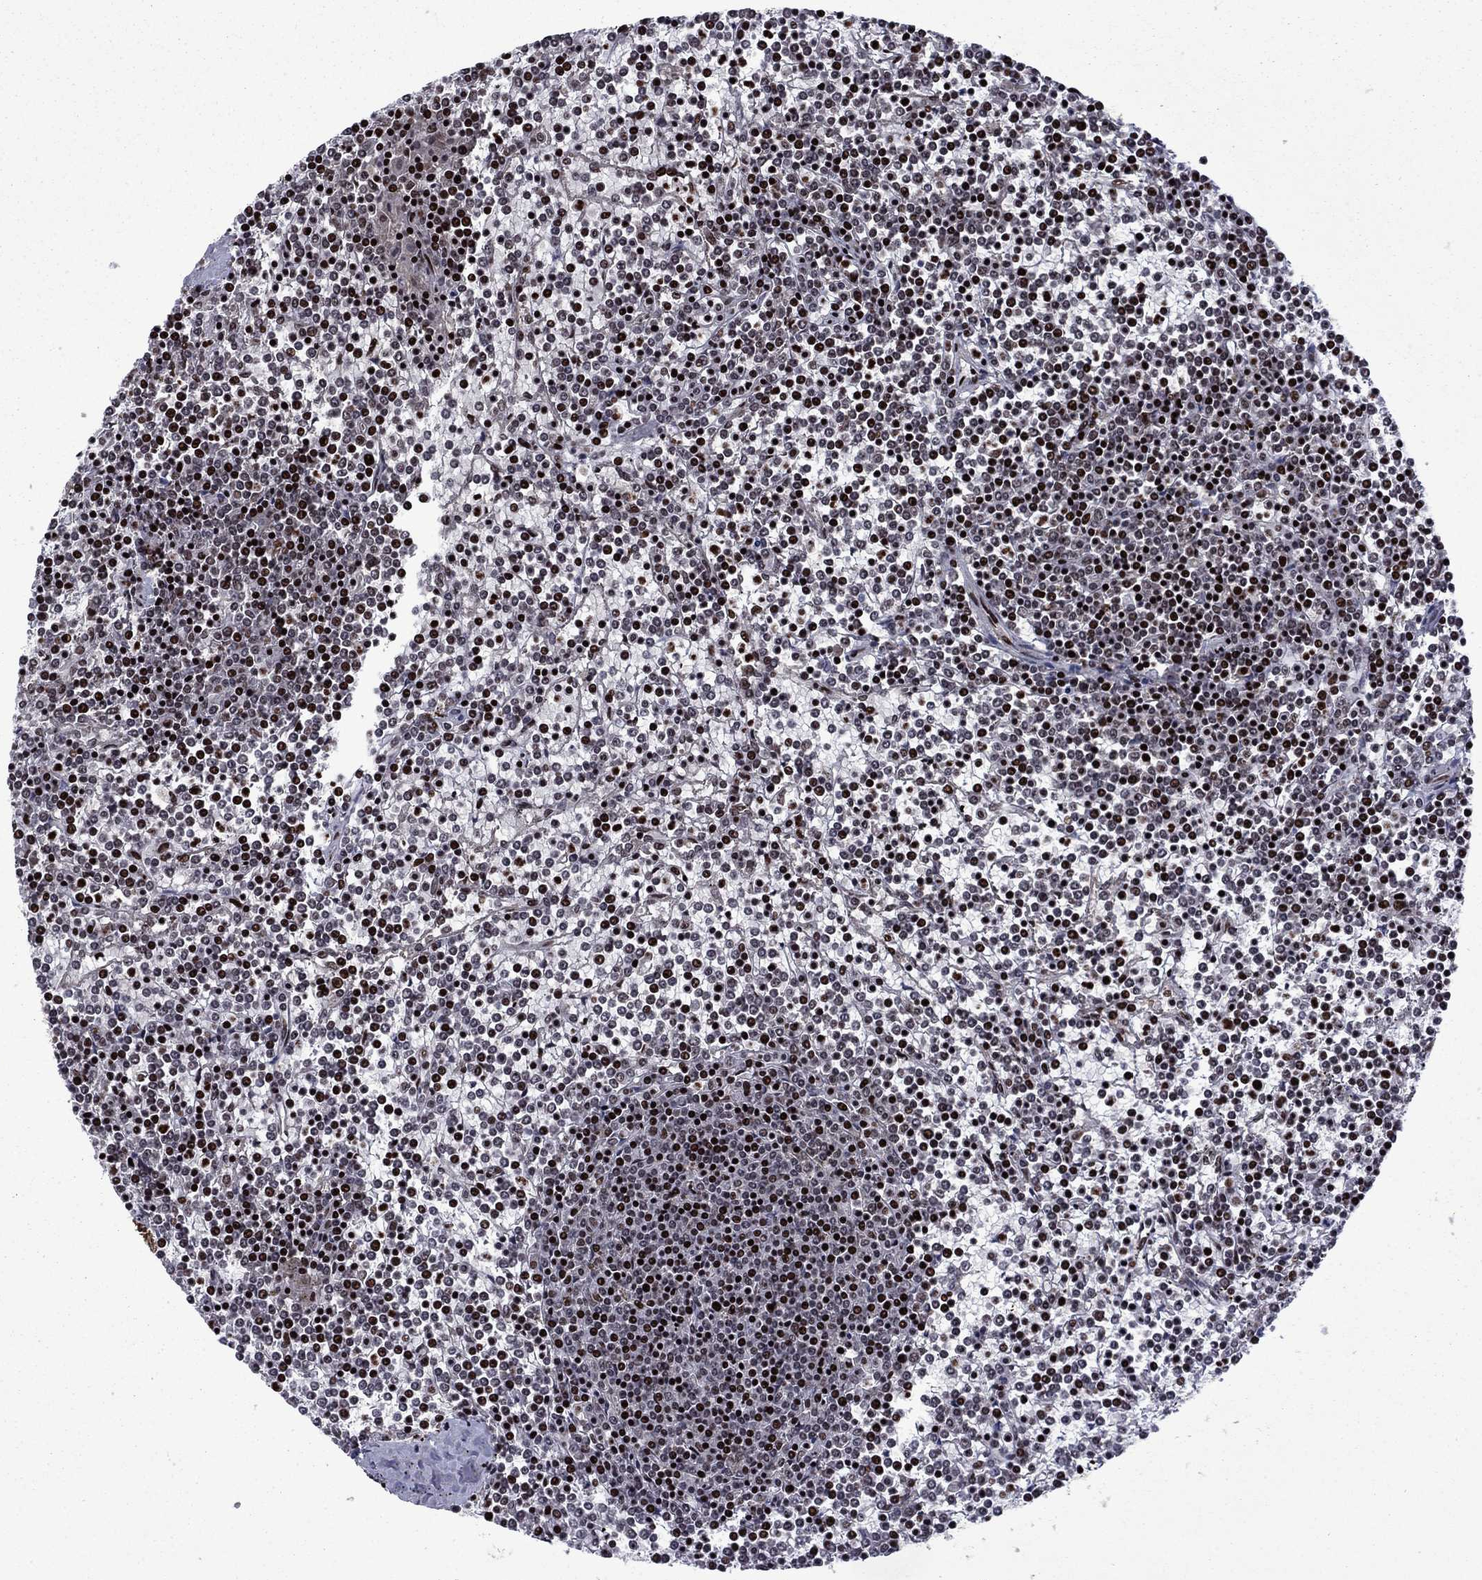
{"staining": {"intensity": "strong", "quantity": "25%-75%", "location": "nuclear"}, "tissue": "lymphoma", "cell_type": "Tumor cells", "image_type": "cancer", "snomed": [{"axis": "morphology", "description": "Malignant lymphoma, non-Hodgkin's type, Low grade"}, {"axis": "topography", "description": "Spleen"}], "caption": "Immunohistochemical staining of human lymphoma exhibits high levels of strong nuclear expression in approximately 25%-75% of tumor cells.", "gene": "LIMK1", "patient": {"sex": "female", "age": 19}}